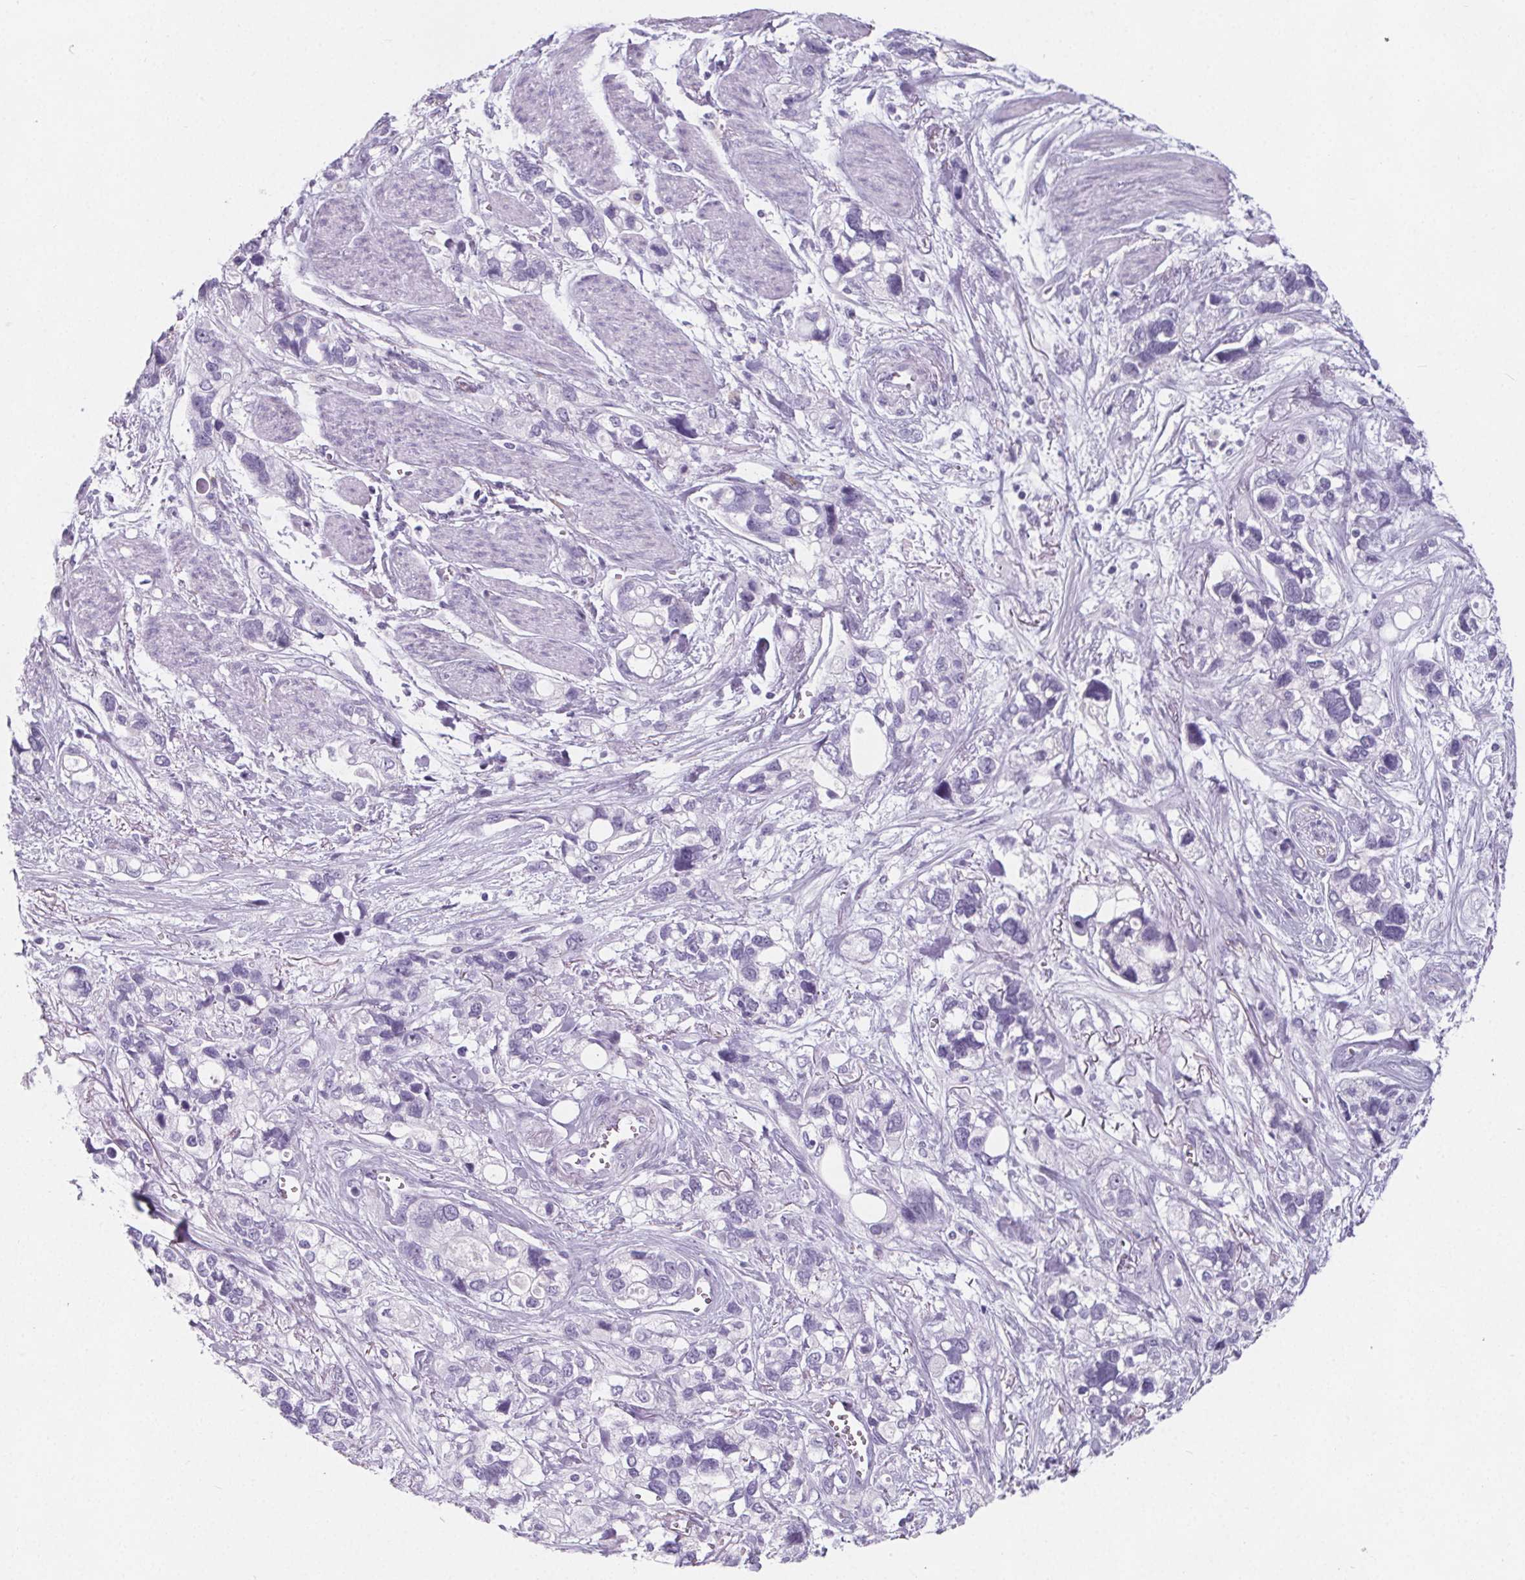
{"staining": {"intensity": "negative", "quantity": "none", "location": "none"}, "tissue": "stomach cancer", "cell_type": "Tumor cells", "image_type": "cancer", "snomed": [{"axis": "morphology", "description": "Adenocarcinoma, NOS"}, {"axis": "topography", "description": "Stomach, upper"}], "caption": "Adenocarcinoma (stomach) was stained to show a protein in brown. There is no significant staining in tumor cells. (DAB IHC visualized using brightfield microscopy, high magnification).", "gene": "ADRB1", "patient": {"sex": "female", "age": 81}}